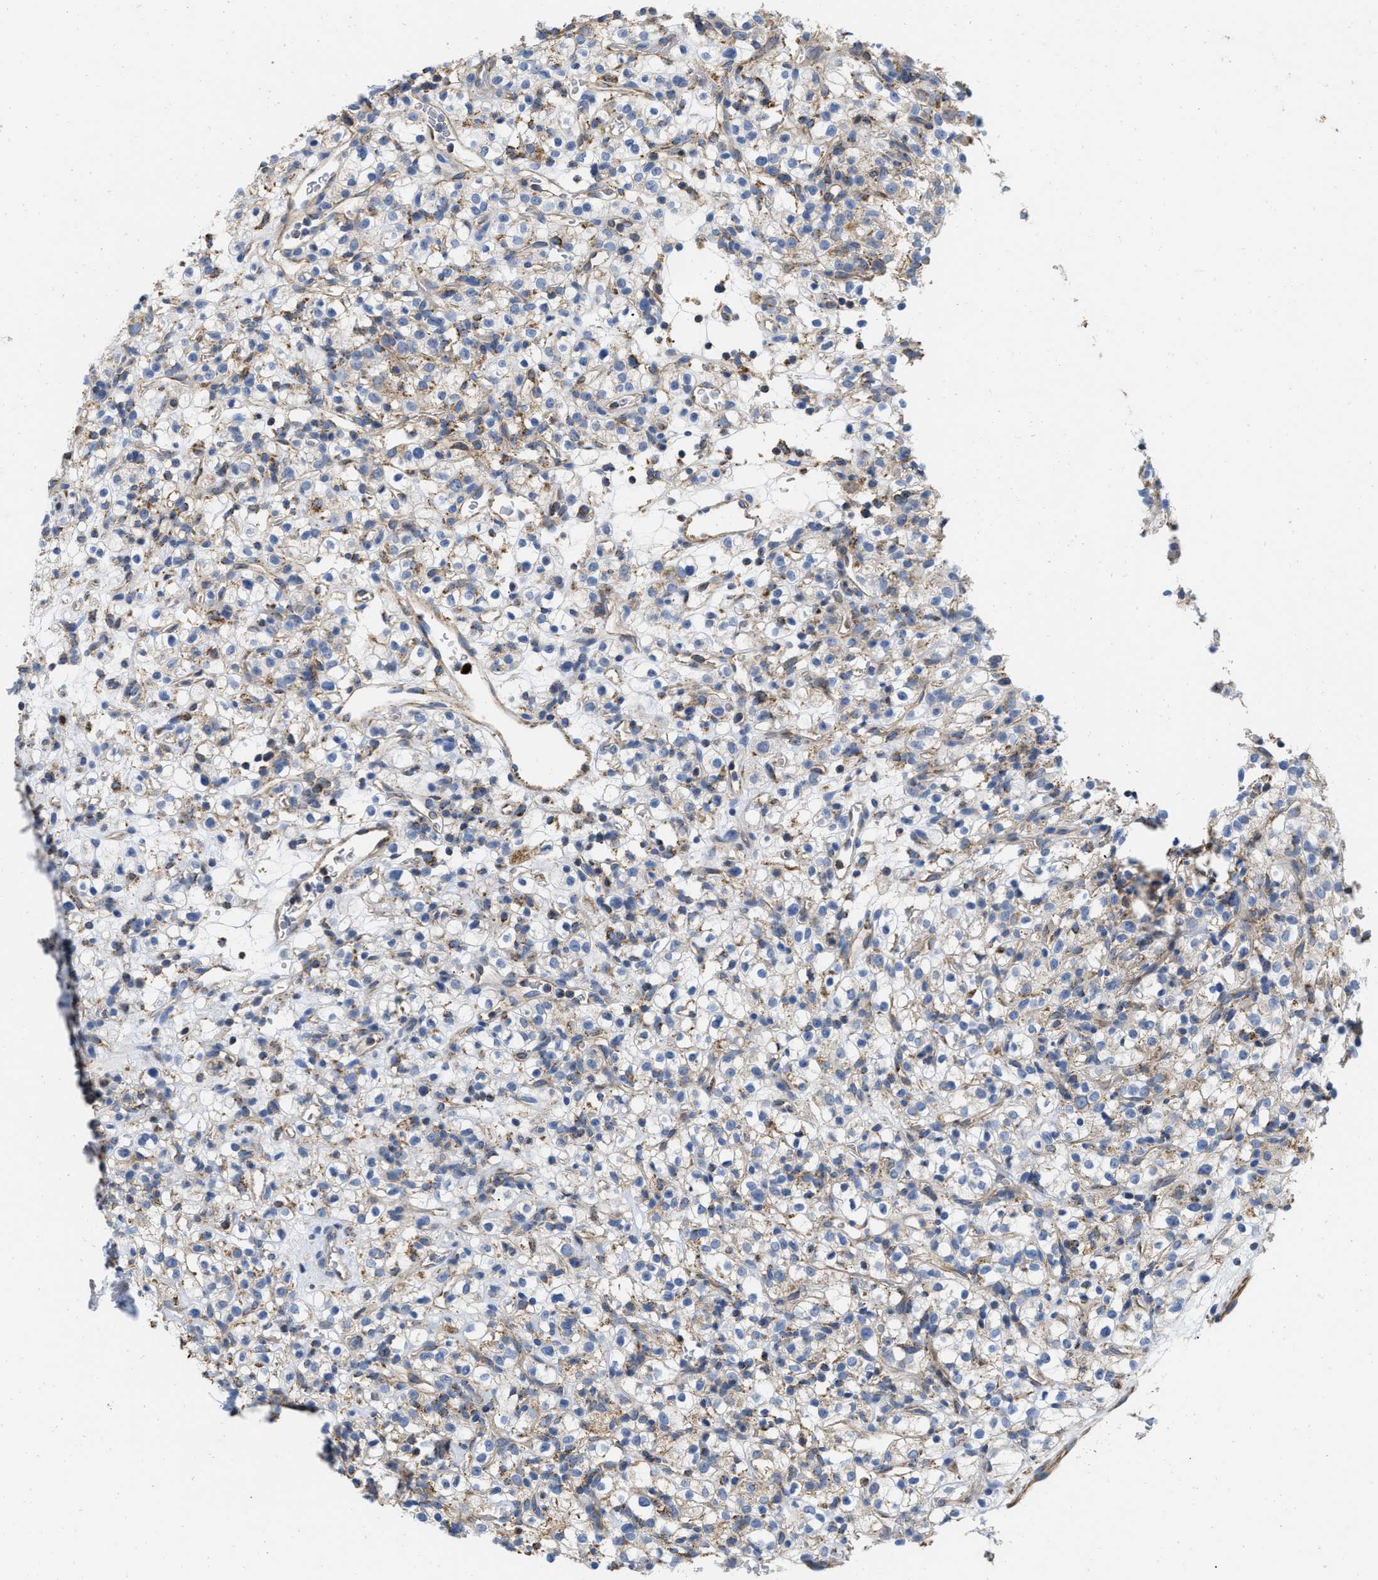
{"staining": {"intensity": "moderate", "quantity": ">75%", "location": "cytoplasmic/membranous"}, "tissue": "renal cancer", "cell_type": "Tumor cells", "image_type": "cancer", "snomed": [{"axis": "morphology", "description": "Normal tissue, NOS"}, {"axis": "morphology", "description": "Adenocarcinoma, NOS"}, {"axis": "topography", "description": "Kidney"}], "caption": "Adenocarcinoma (renal) stained with a brown dye reveals moderate cytoplasmic/membranous positive expression in about >75% of tumor cells.", "gene": "GRB10", "patient": {"sex": "female", "age": 72}}